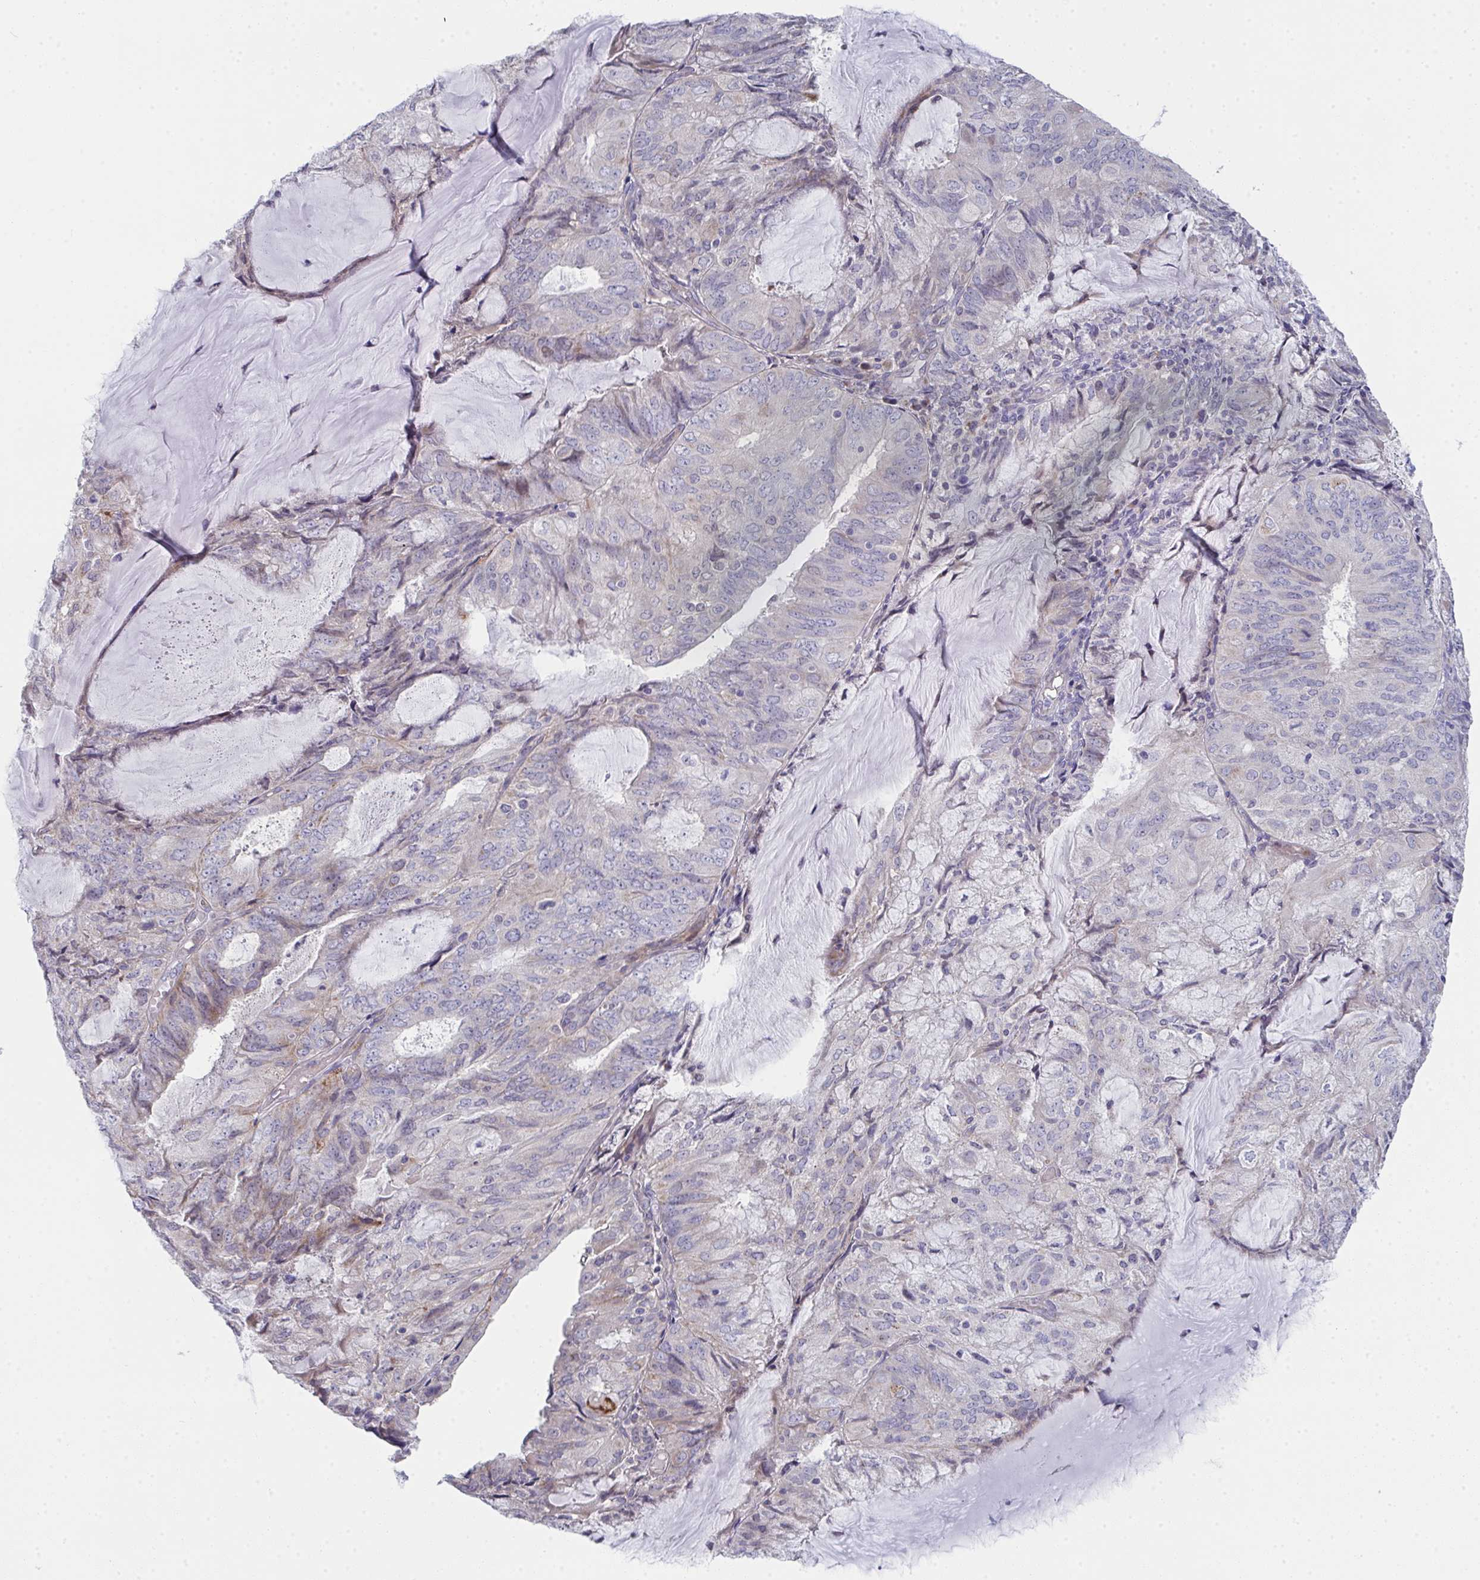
{"staining": {"intensity": "negative", "quantity": "none", "location": "none"}, "tissue": "endometrial cancer", "cell_type": "Tumor cells", "image_type": "cancer", "snomed": [{"axis": "morphology", "description": "Adenocarcinoma, NOS"}, {"axis": "topography", "description": "Endometrium"}], "caption": "The micrograph exhibits no significant expression in tumor cells of endometrial adenocarcinoma.", "gene": "VWDE", "patient": {"sex": "female", "age": 81}}